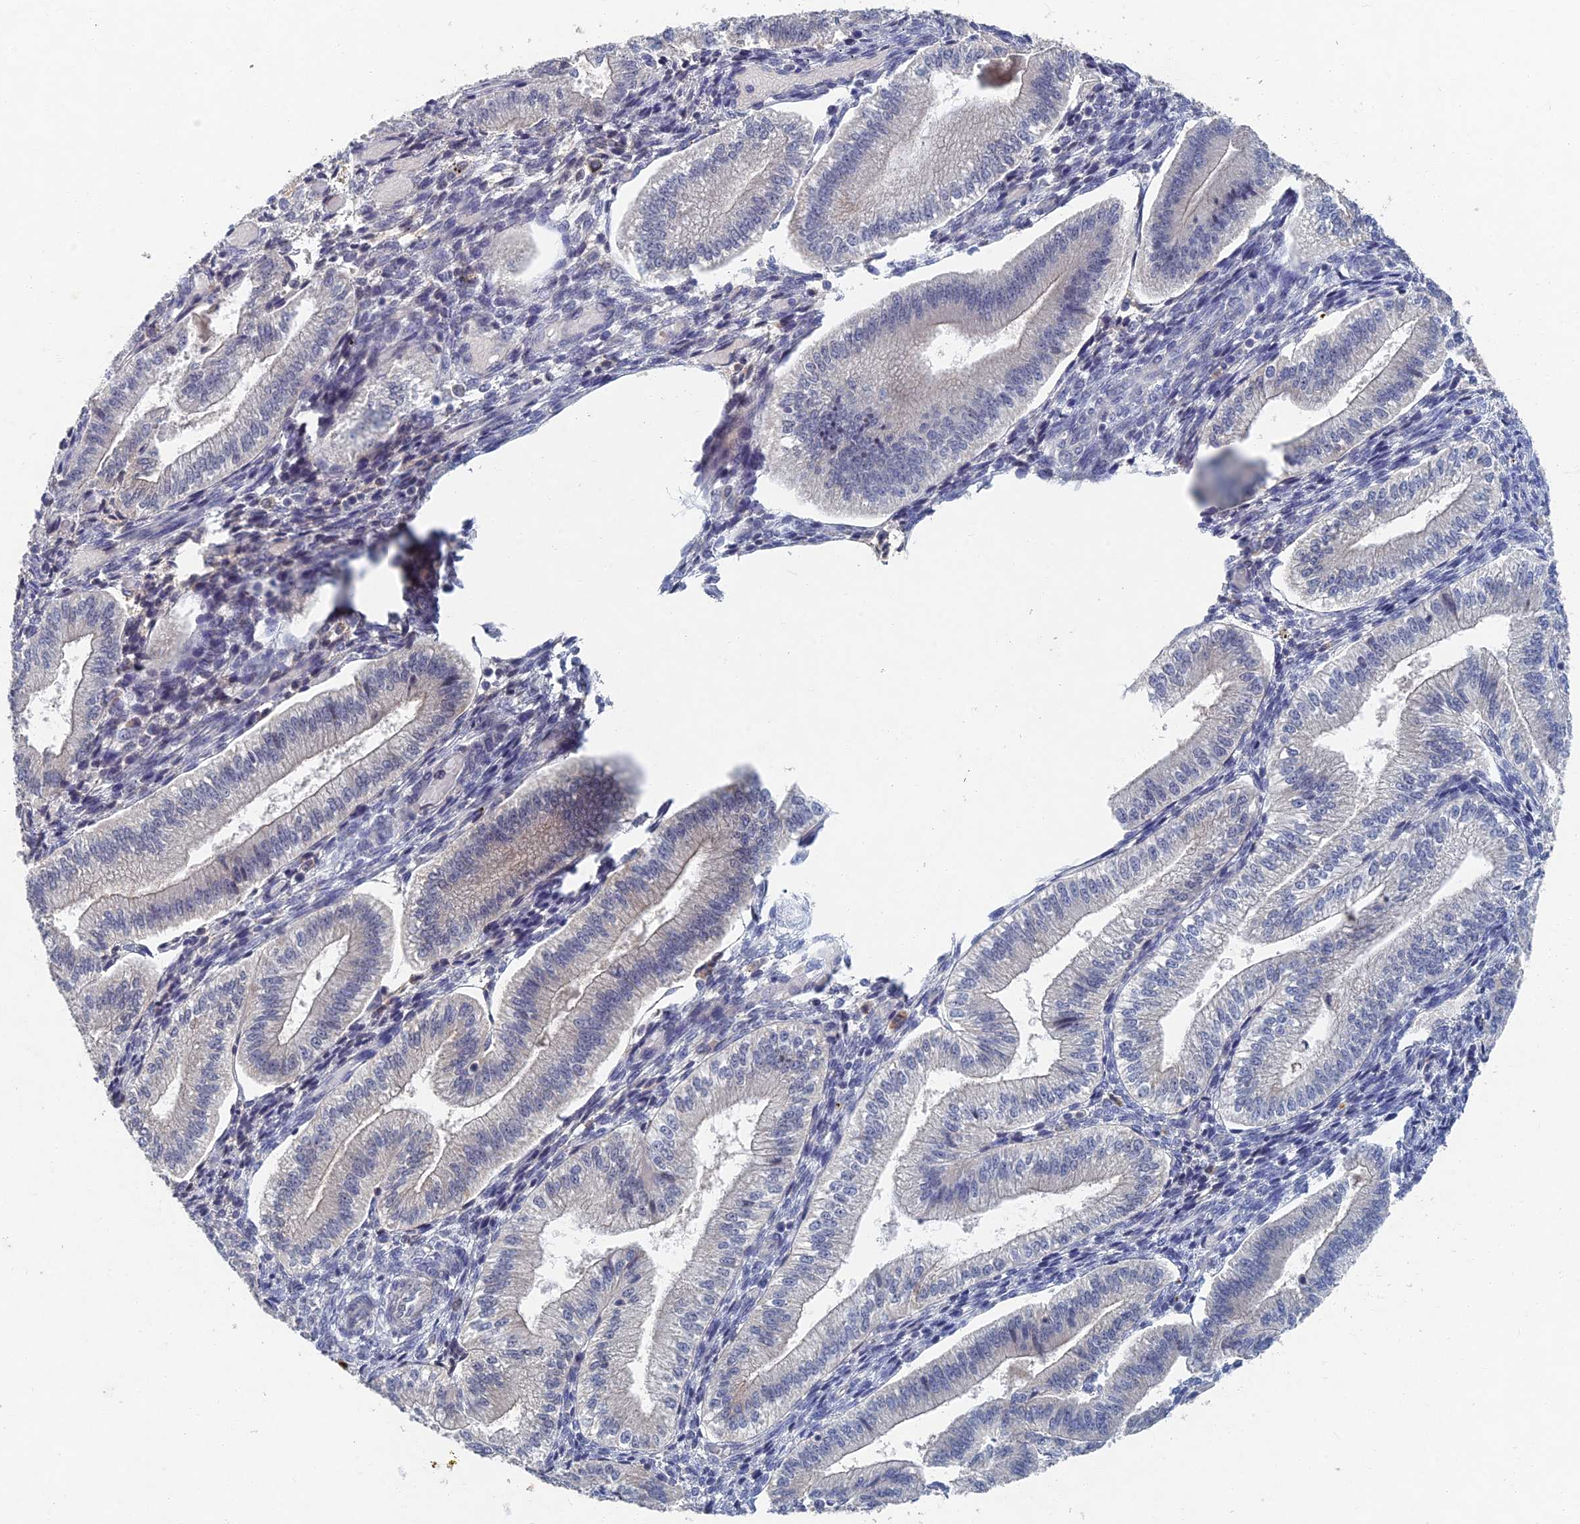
{"staining": {"intensity": "negative", "quantity": "none", "location": "none"}, "tissue": "endometrium", "cell_type": "Cells in endometrial stroma", "image_type": "normal", "snomed": [{"axis": "morphology", "description": "Normal tissue, NOS"}, {"axis": "topography", "description": "Endometrium"}], "caption": "A histopathology image of endometrium stained for a protein displays no brown staining in cells in endometrial stroma.", "gene": "GNA15", "patient": {"sex": "female", "age": 34}}